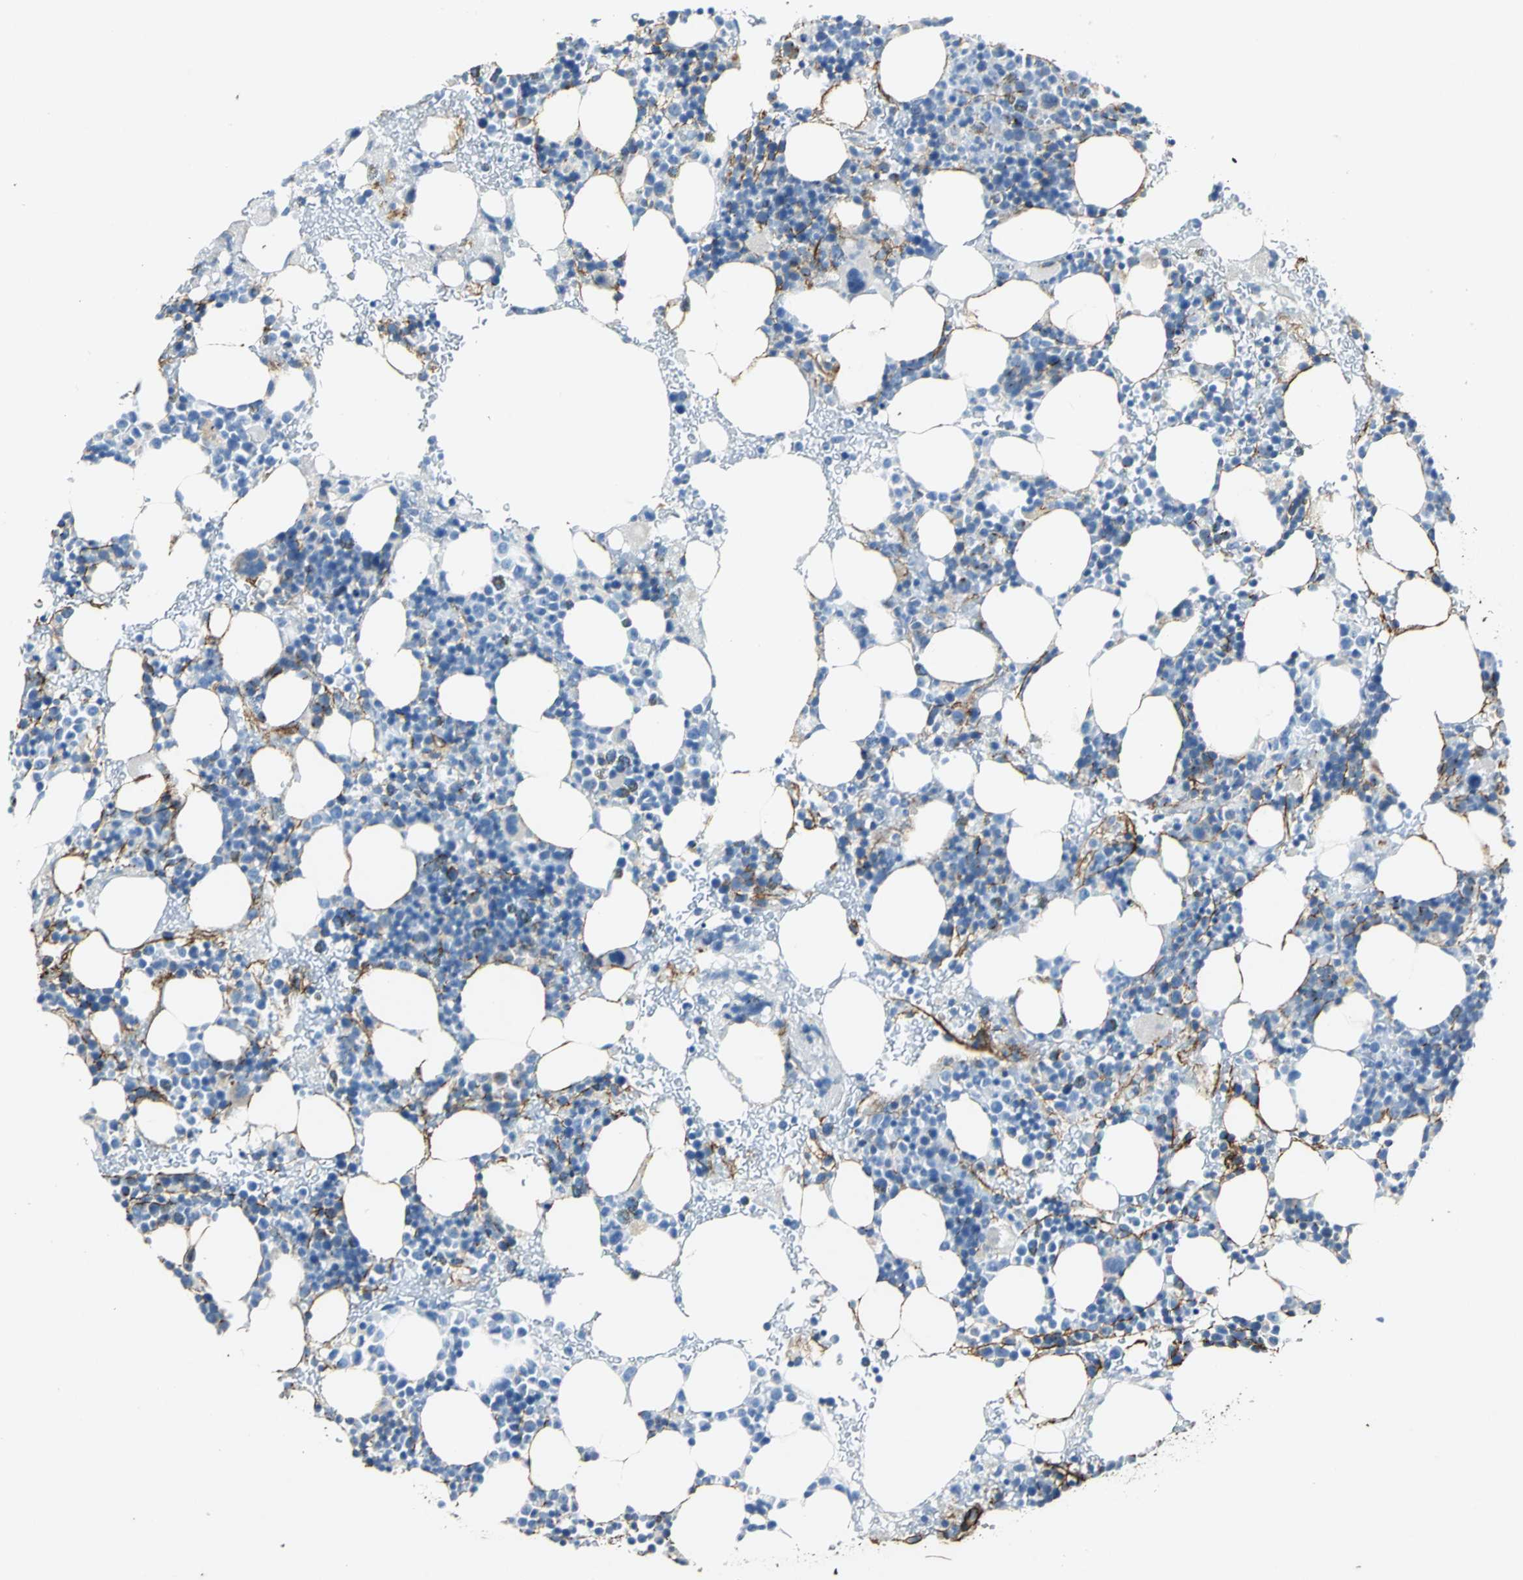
{"staining": {"intensity": "negative", "quantity": "none", "location": "none"}, "tissue": "bone marrow", "cell_type": "Hematopoietic cells", "image_type": "normal", "snomed": [{"axis": "morphology", "description": "Normal tissue, NOS"}, {"axis": "topography", "description": "Bone marrow"}], "caption": "This is a micrograph of immunohistochemistry (IHC) staining of unremarkable bone marrow, which shows no positivity in hematopoietic cells.", "gene": "EFNB3", "patient": {"sex": "male", "age": 17}}